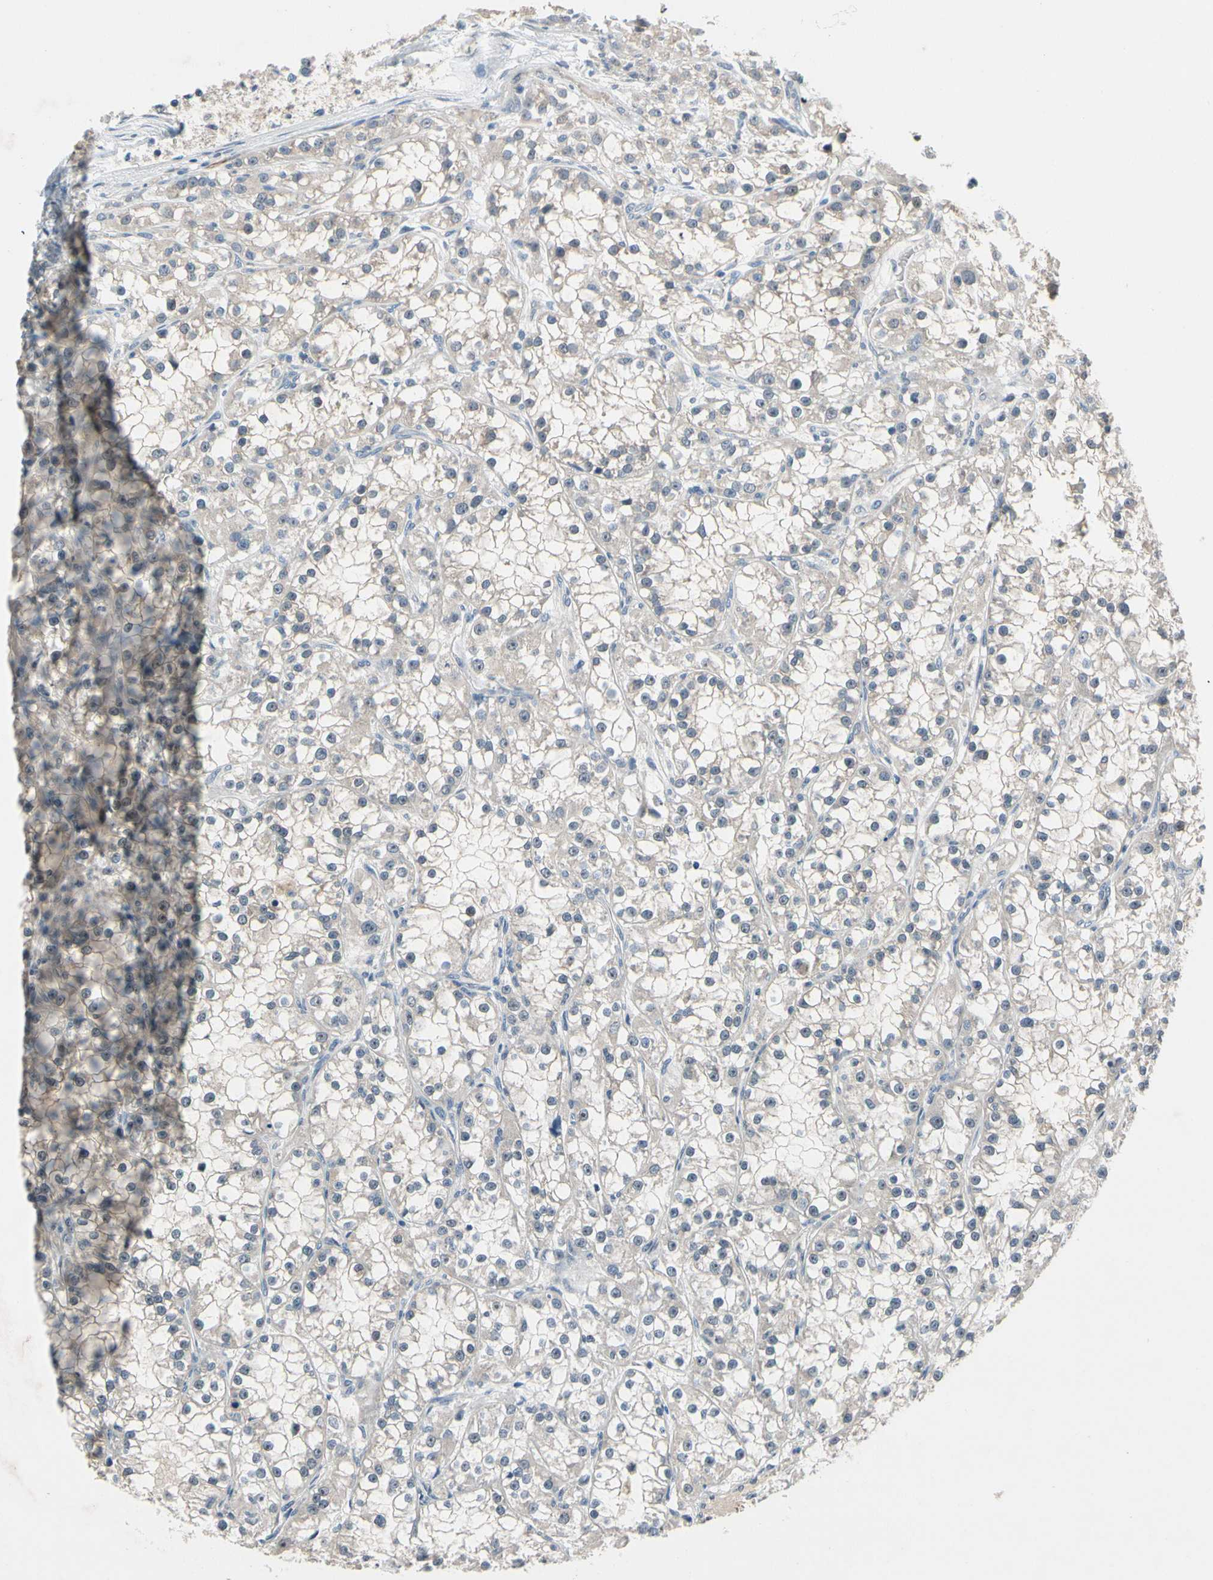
{"staining": {"intensity": "negative", "quantity": "none", "location": "none"}, "tissue": "renal cancer", "cell_type": "Tumor cells", "image_type": "cancer", "snomed": [{"axis": "morphology", "description": "Adenocarcinoma, NOS"}, {"axis": "topography", "description": "Kidney"}], "caption": "Renal adenocarcinoma was stained to show a protein in brown. There is no significant staining in tumor cells.", "gene": "SLC27A6", "patient": {"sex": "female", "age": 52}}